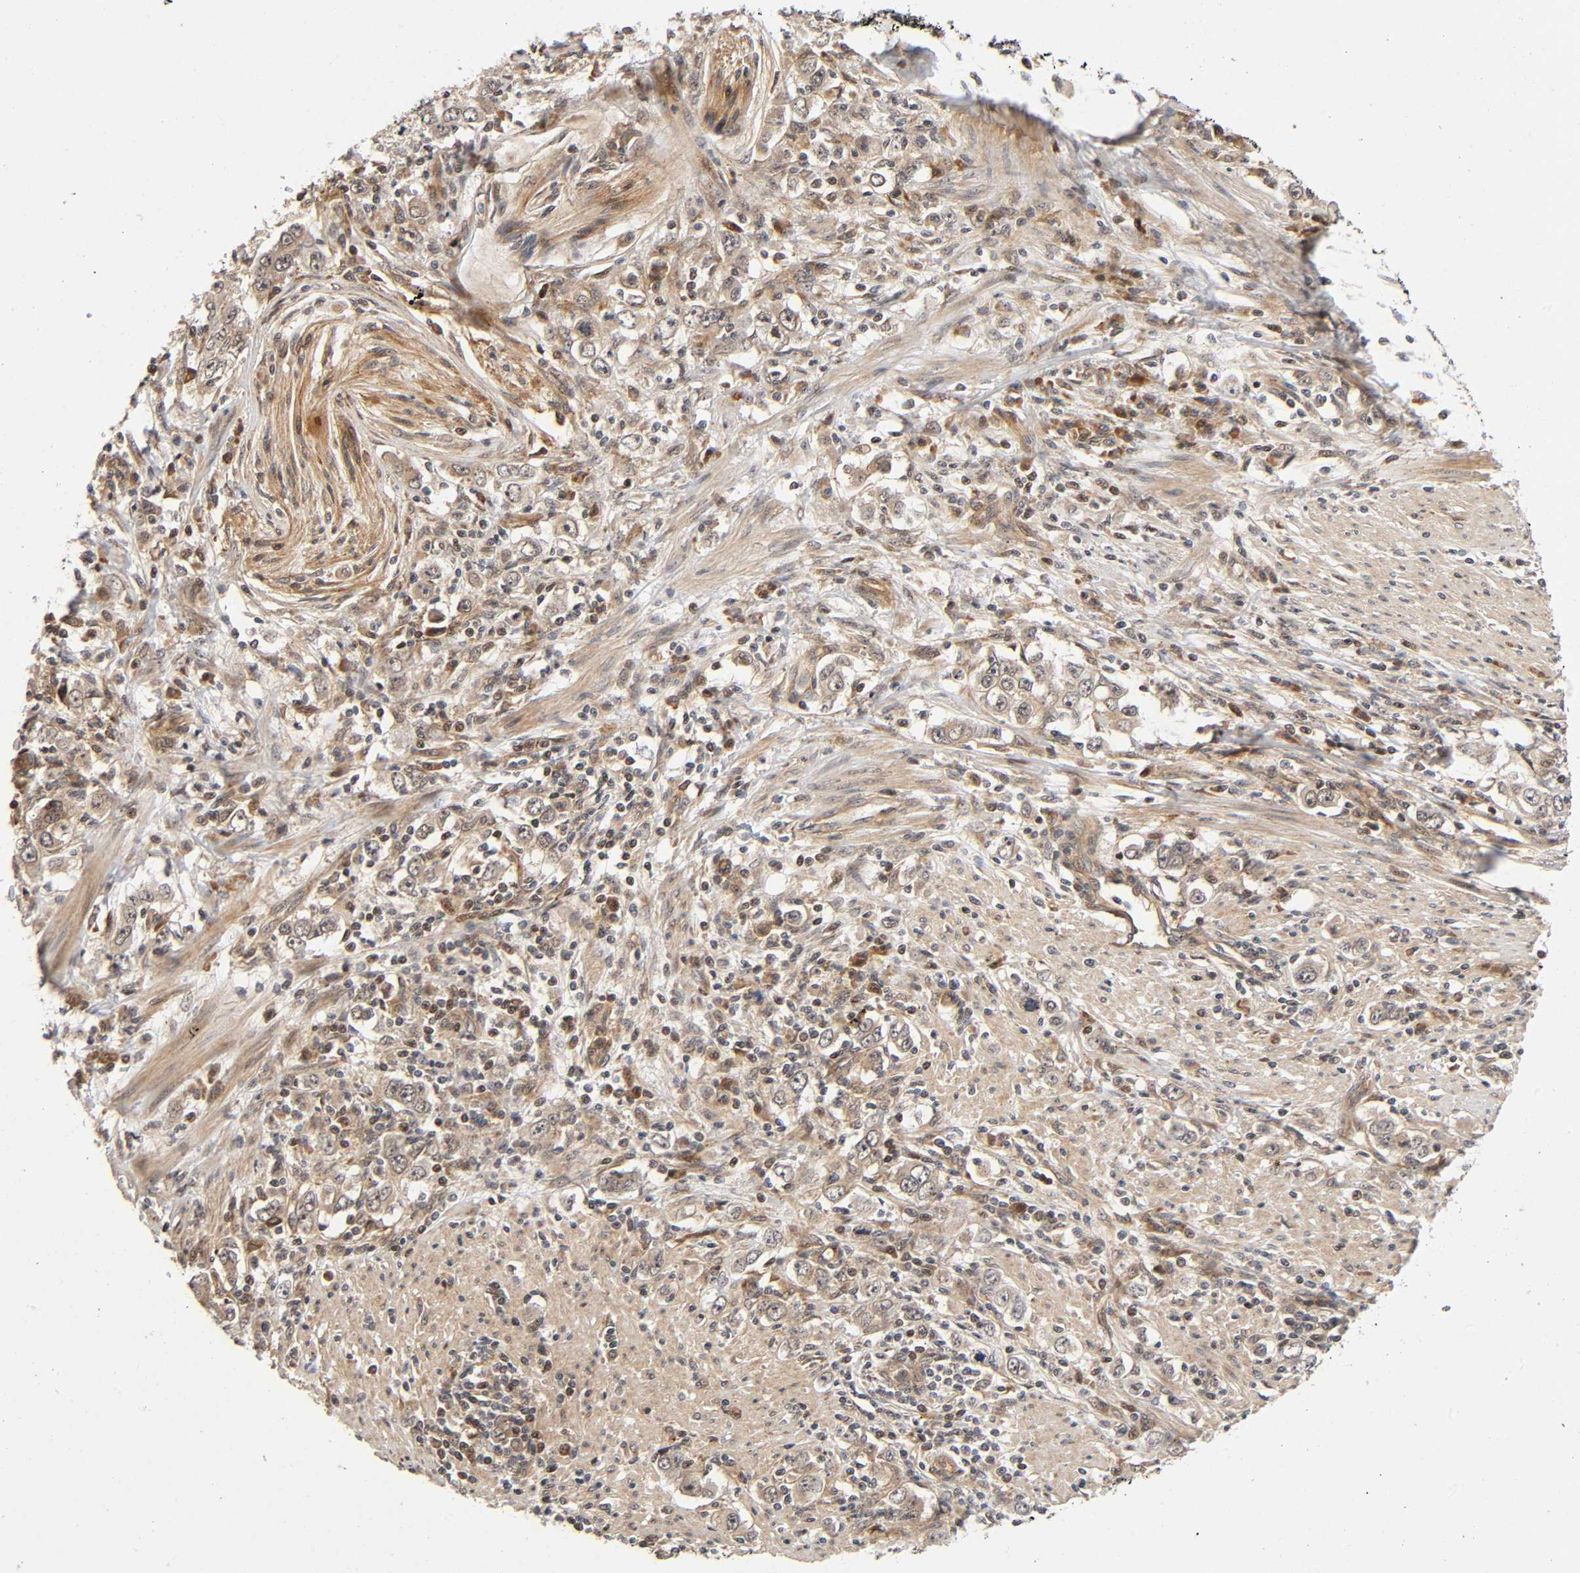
{"staining": {"intensity": "weak", "quantity": ">75%", "location": "cytoplasmic/membranous"}, "tissue": "stomach cancer", "cell_type": "Tumor cells", "image_type": "cancer", "snomed": [{"axis": "morphology", "description": "Adenocarcinoma, NOS"}, {"axis": "topography", "description": "Stomach, lower"}], "caption": "Human adenocarcinoma (stomach) stained with a protein marker displays weak staining in tumor cells.", "gene": "IQCJ-SCHIP1", "patient": {"sex": "female", "age": 72}}